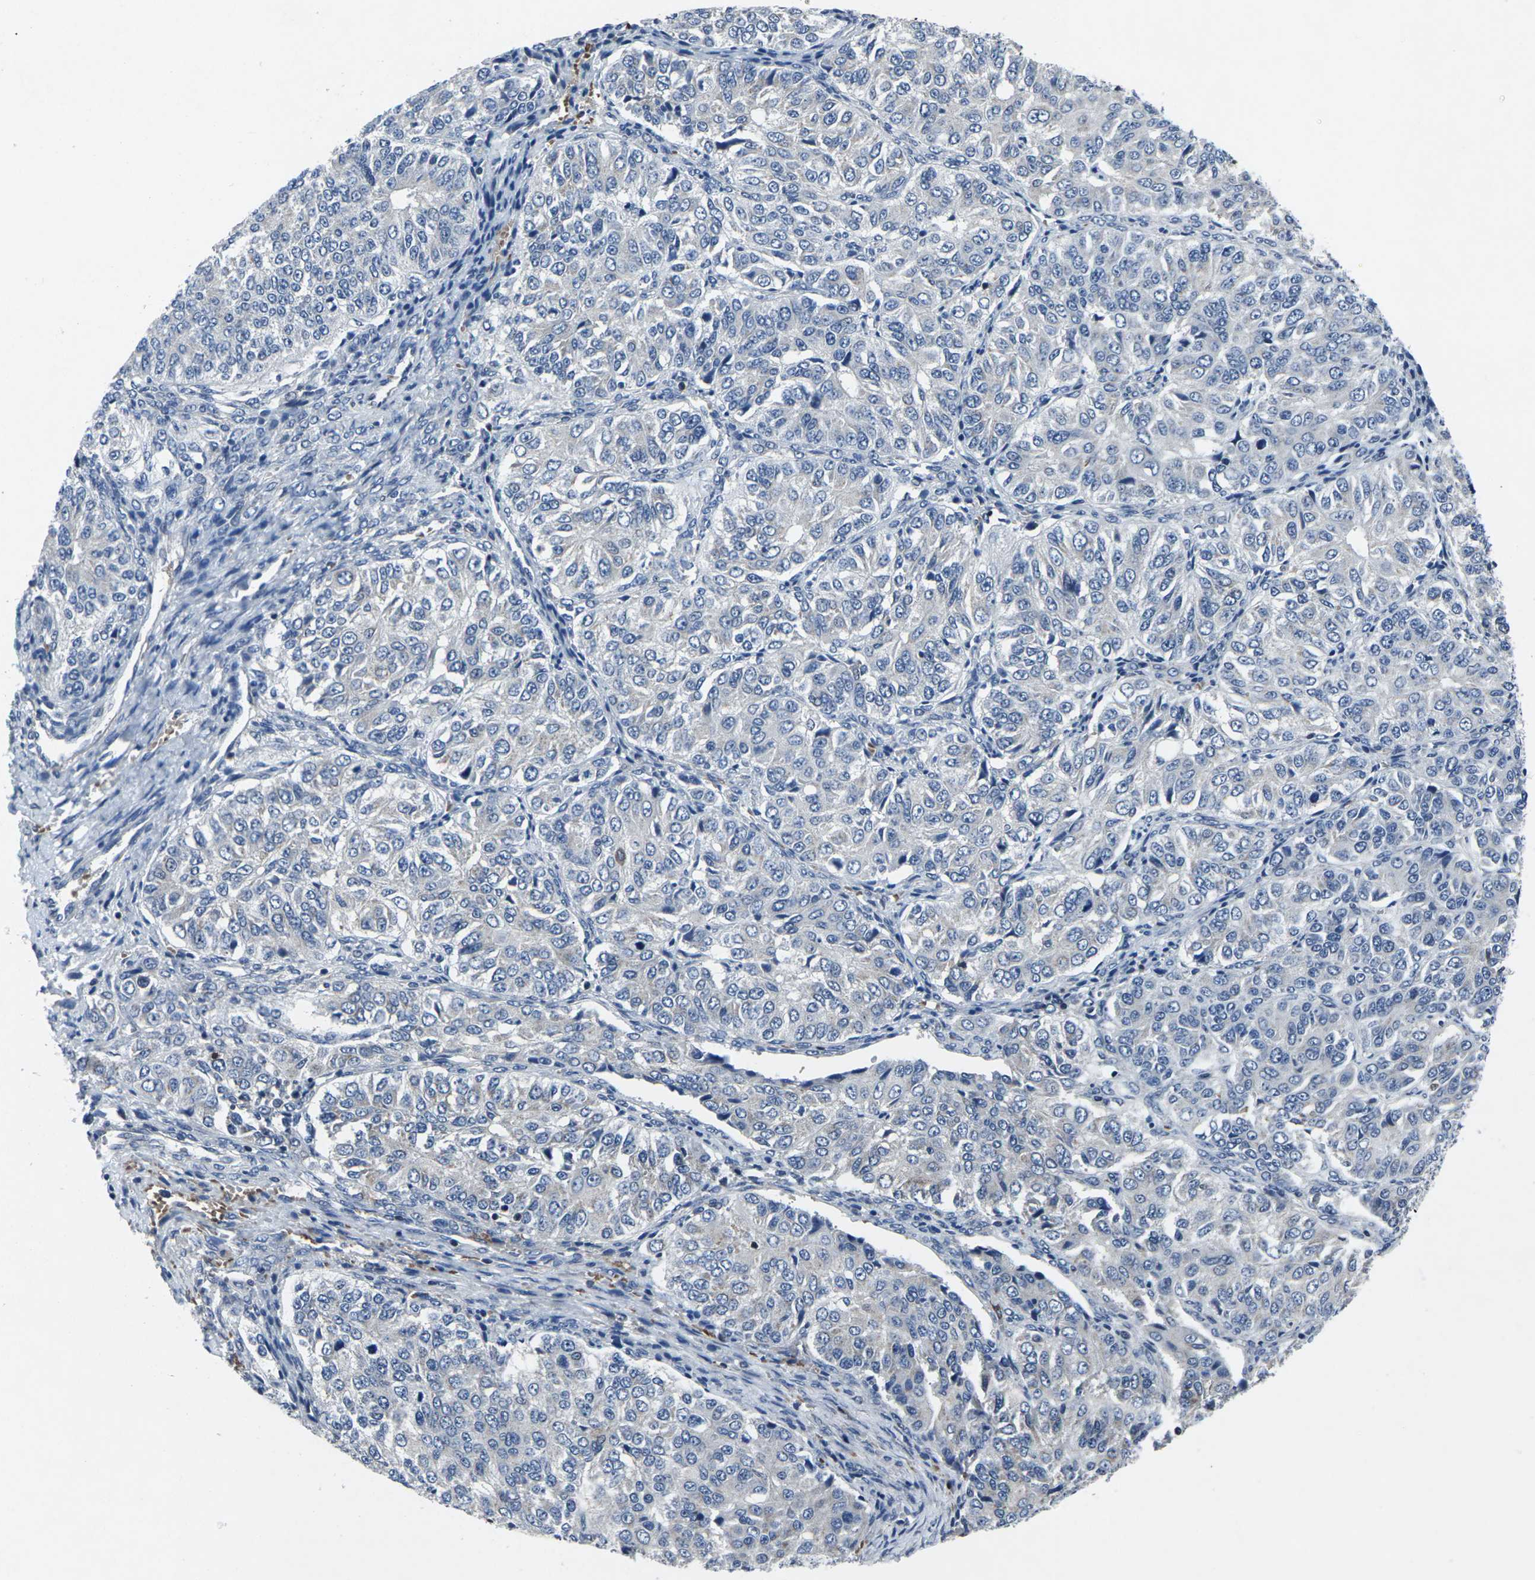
{"staining": {"intensity": "negative", "quantity": "none", "location": "none"}, "tissue": "ovarian cancer", "cell_type": "Tumor cells", "image_type": "cancer", "snomed": [{"axis": "morphology", "description": "Carcinoma, endometroid"}, {"axis": "topography", "description": "Ovary"}], "caption": "This is an immunohistochemistry (IHC) histopathology image of human ovarian cancer. There is no staining in tumor cells.", "gene": "STAT4", "patient": {"sex": "female", "age": 51}}